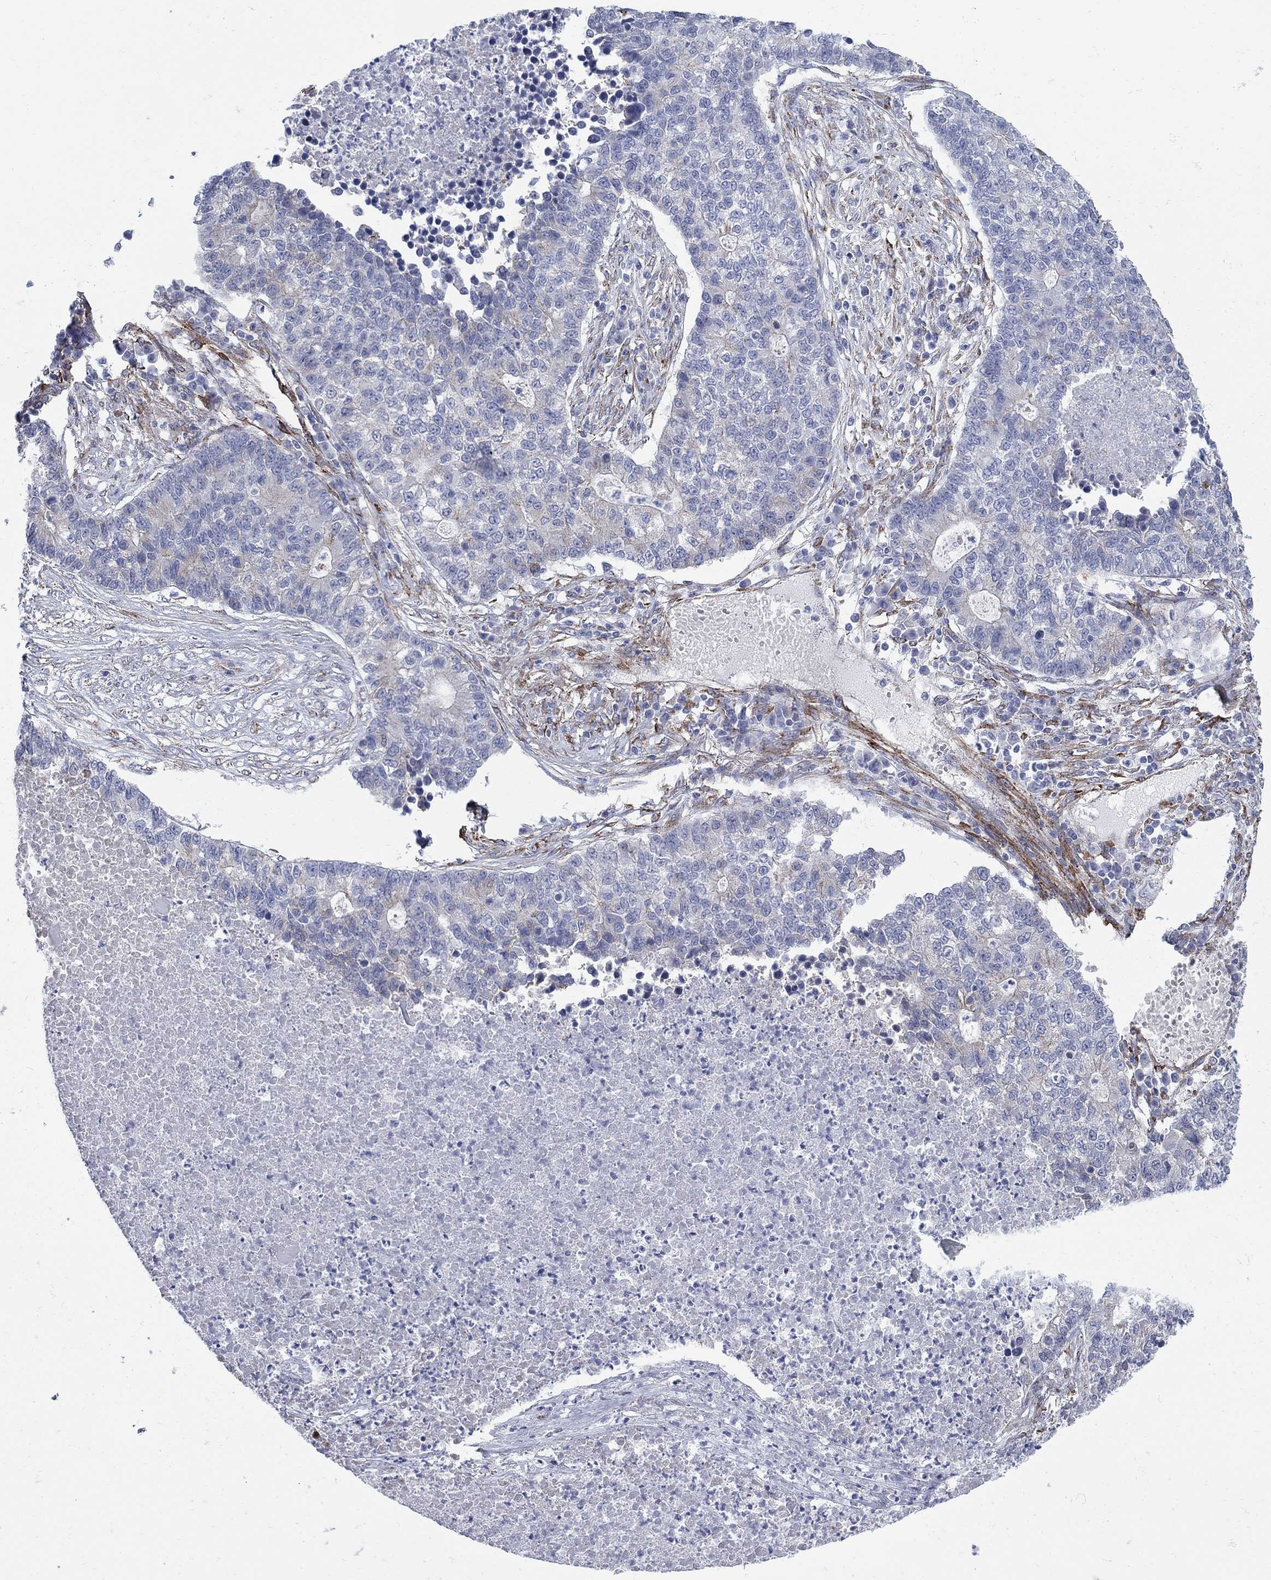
{"staining": {"intensity": "negative", "quantity": "none", "location": "none"}, "tissue": "lung cancer", "cell_type": "Tumor cells", "image_type": "cancer", "snomed": [{"axis": "morphology", "description": "Adenocarcinoma, NOS"}, {"axis": "topography", "description": "Lung"}], "caption": "This is an immunohistochemistry image of lung cancer (adenocarcinoma). There is no positivity in tumor cells.", "gene": "SEPTIN8", "patient": {"sex": "male", "age": 57}}